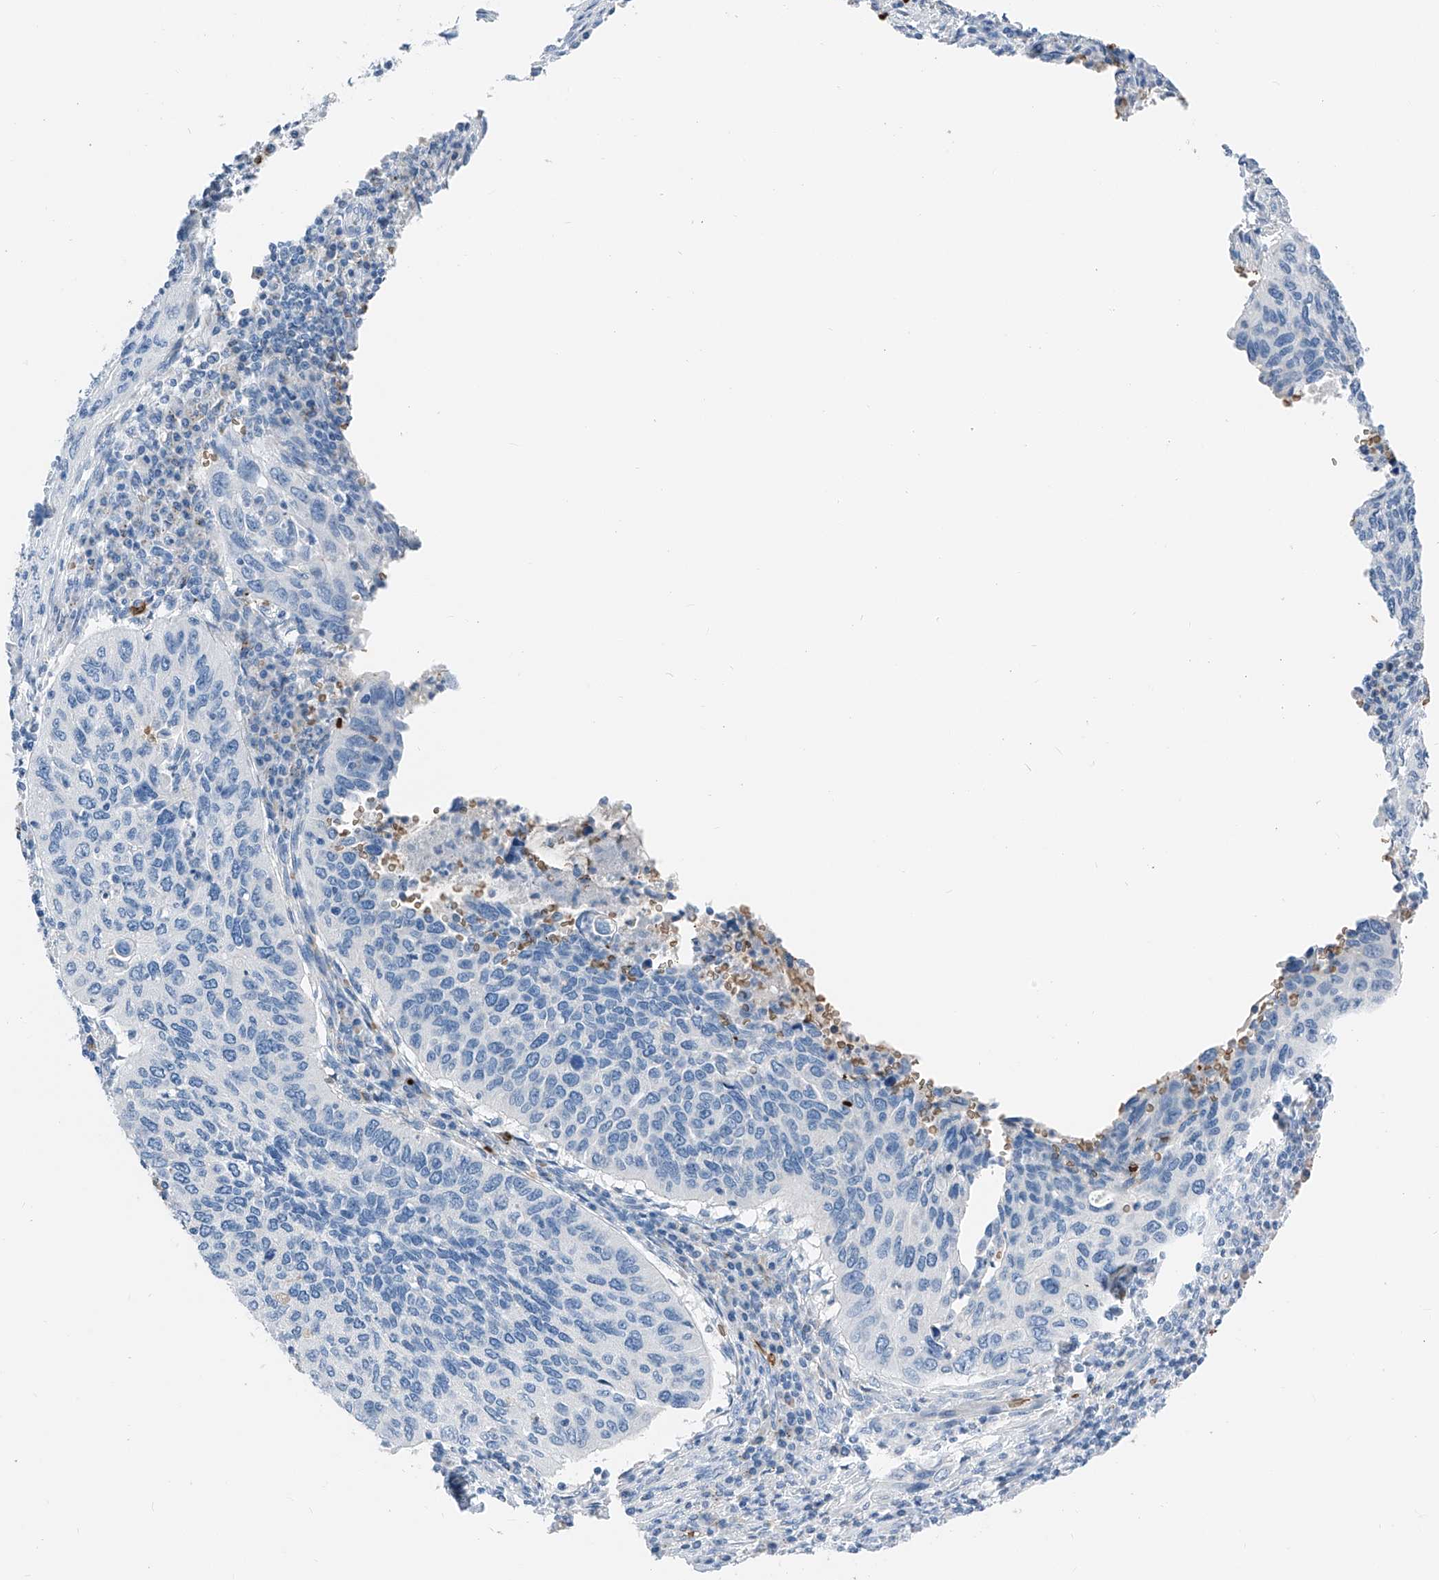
{"staining": {"intensity": "negative", "quantity": "none", "location": "none"}, "tissue": "cervical cancer", "cell_type": "Tumor cells", "image_type": "cancer", "snomed": [{"axis": "morphology", "description": "Squamous cell carcinoma, NOS"}, {"axis": "topography", "description": "Cervix"}], "caption": "Immunohistochemical staining of squamous cell carcinoma (cervical) reveals no significant positivity in tumor cells.", "gene": "PRSS23", "patient": {"sex": "female", "age": 38}}